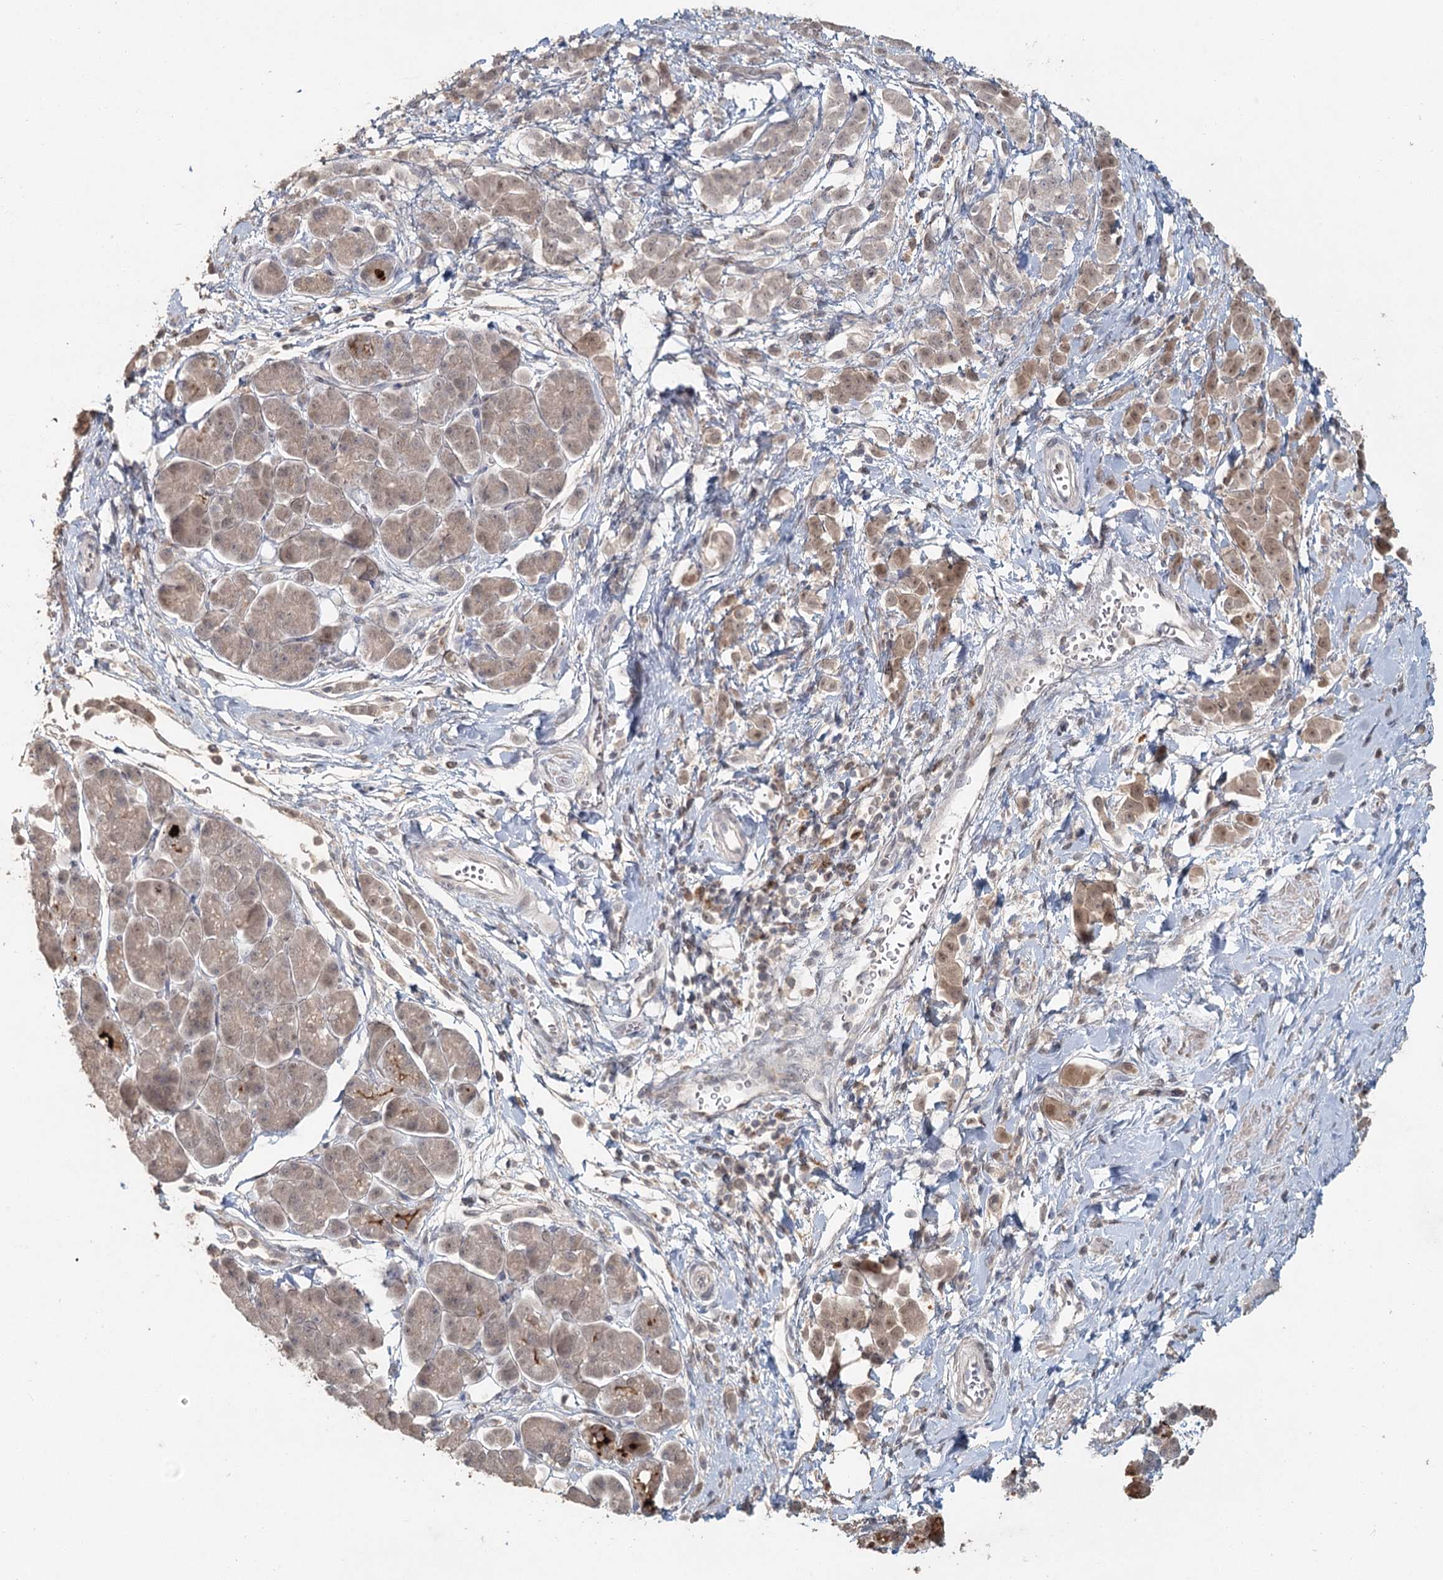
{"staining": {"intensity": "weak", "quantity": "25%-75%", "location": "nuclear"}, "tissue": "pancreatic cancer", "cell_type": "Tumor cells", "image_type": "cancer", "snomed": [{"axis": "morphology", "description": "Normal tissue, NOS"}, {"axis": "morphology", "description": "Adenocarcinoma, NOS"}, {"axis": "topography", "description": "Pancreas"}], "caption": "Protein analysis of adenocarcinoma (pancreatic) tissue exhibits weak nuclear staining in approximately 25%-75% of tumor cells. The staining is performed using DAB (3,3'-diaminobenzidine) brown chromogen to label protein expression. The nuclei are counter-stained blue using hematoxylin.", "gene": "ADK", "patient": {"sex": "female", "age": 64}}